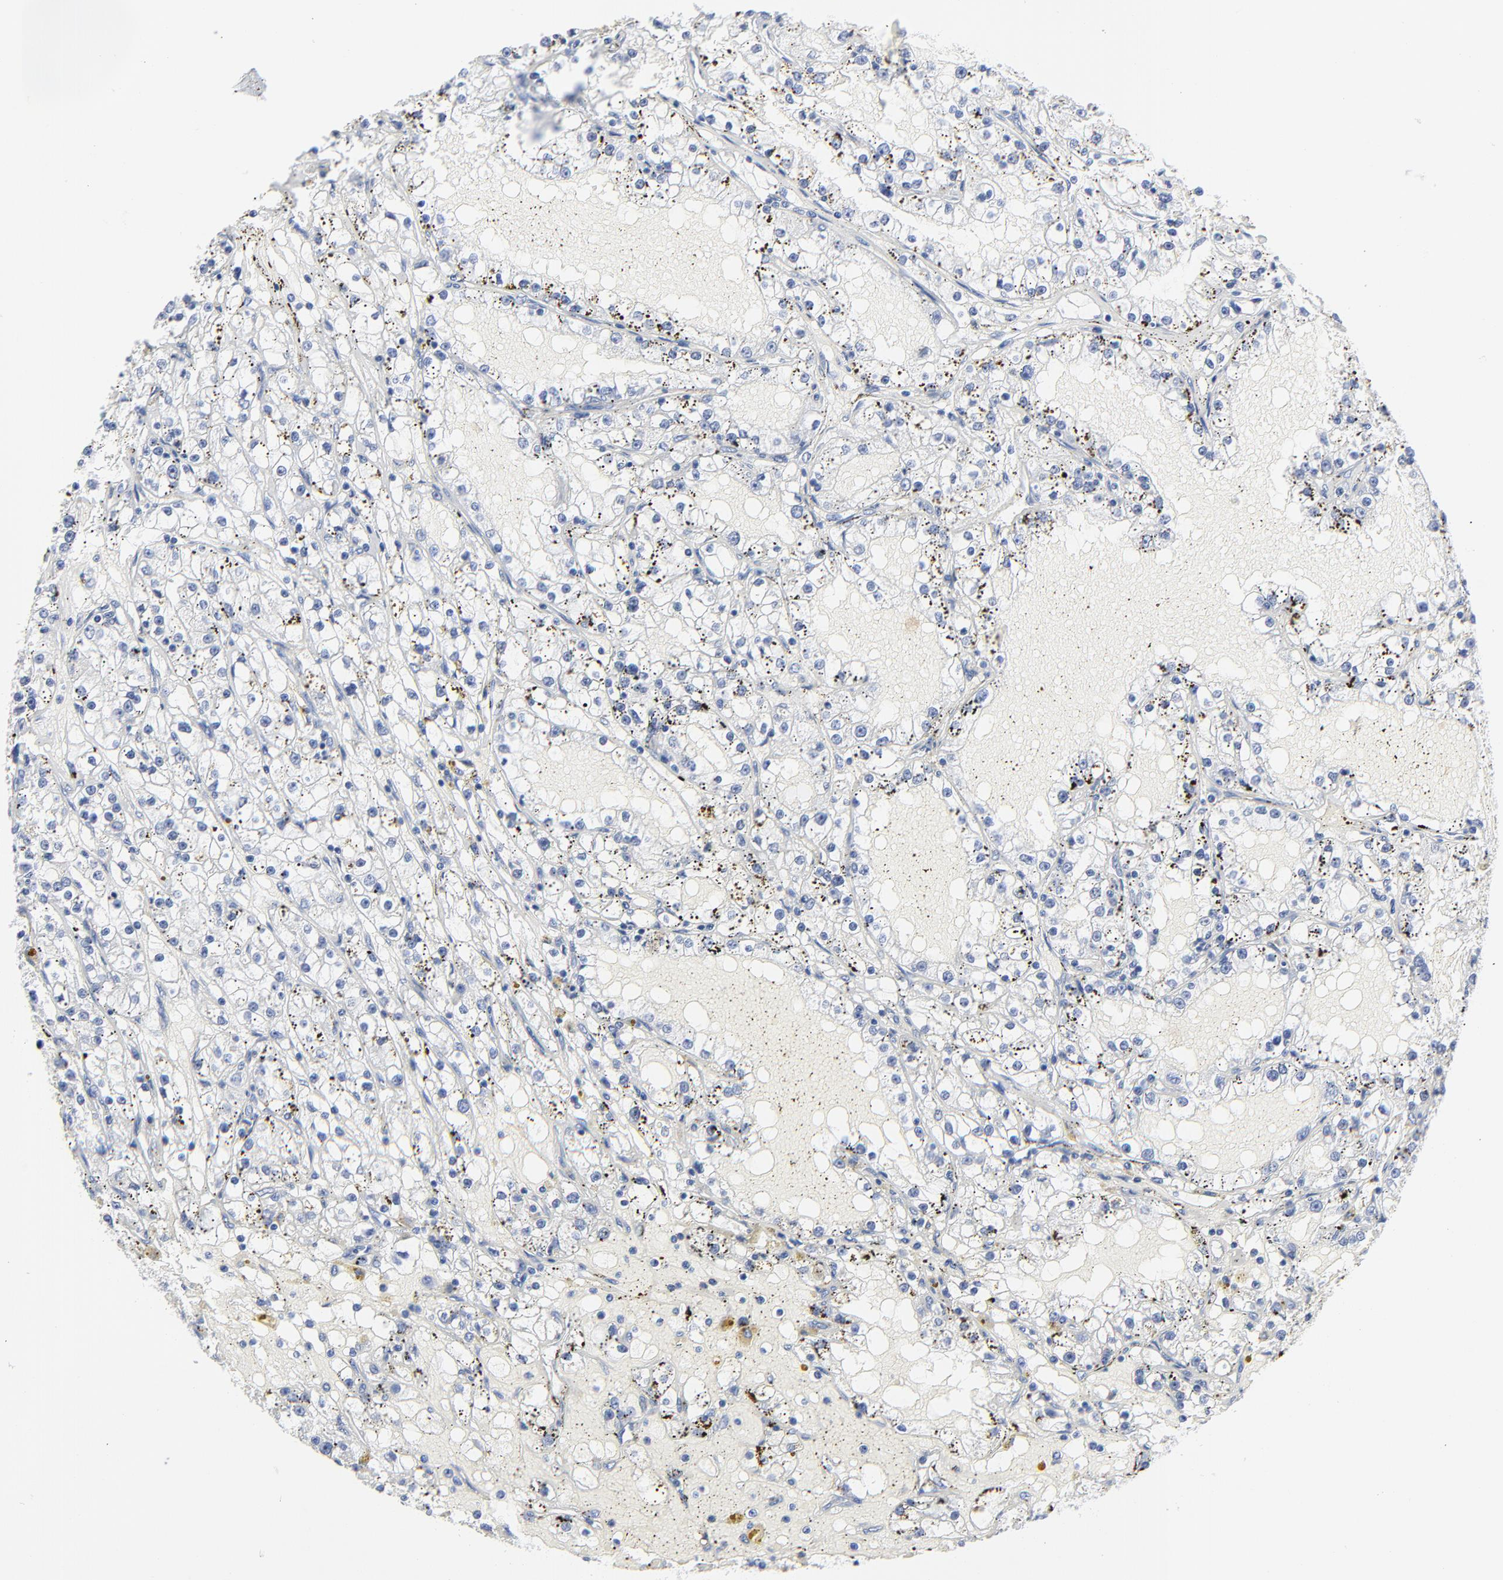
{"staining": {"intensity": "negative", "quantity": "none", "location": "none"}, "tissue": "renal cancer", "cell_type": "Tumor cells", "image_type": "cancer", "snomed": [{"axis": "morphology", "description": "Adenocarcinoma, NOS"}, {"axis": "topography", "description": "Kidney"}], "caption": "Immunohistochemistry (IHC) histopathology image of adenocarcinoma (renal) stained for a protein (brown), which exhibits no staining in tumor cells.", "gene": "STAT2", "patient": {"sex": "male", "age": 56}}